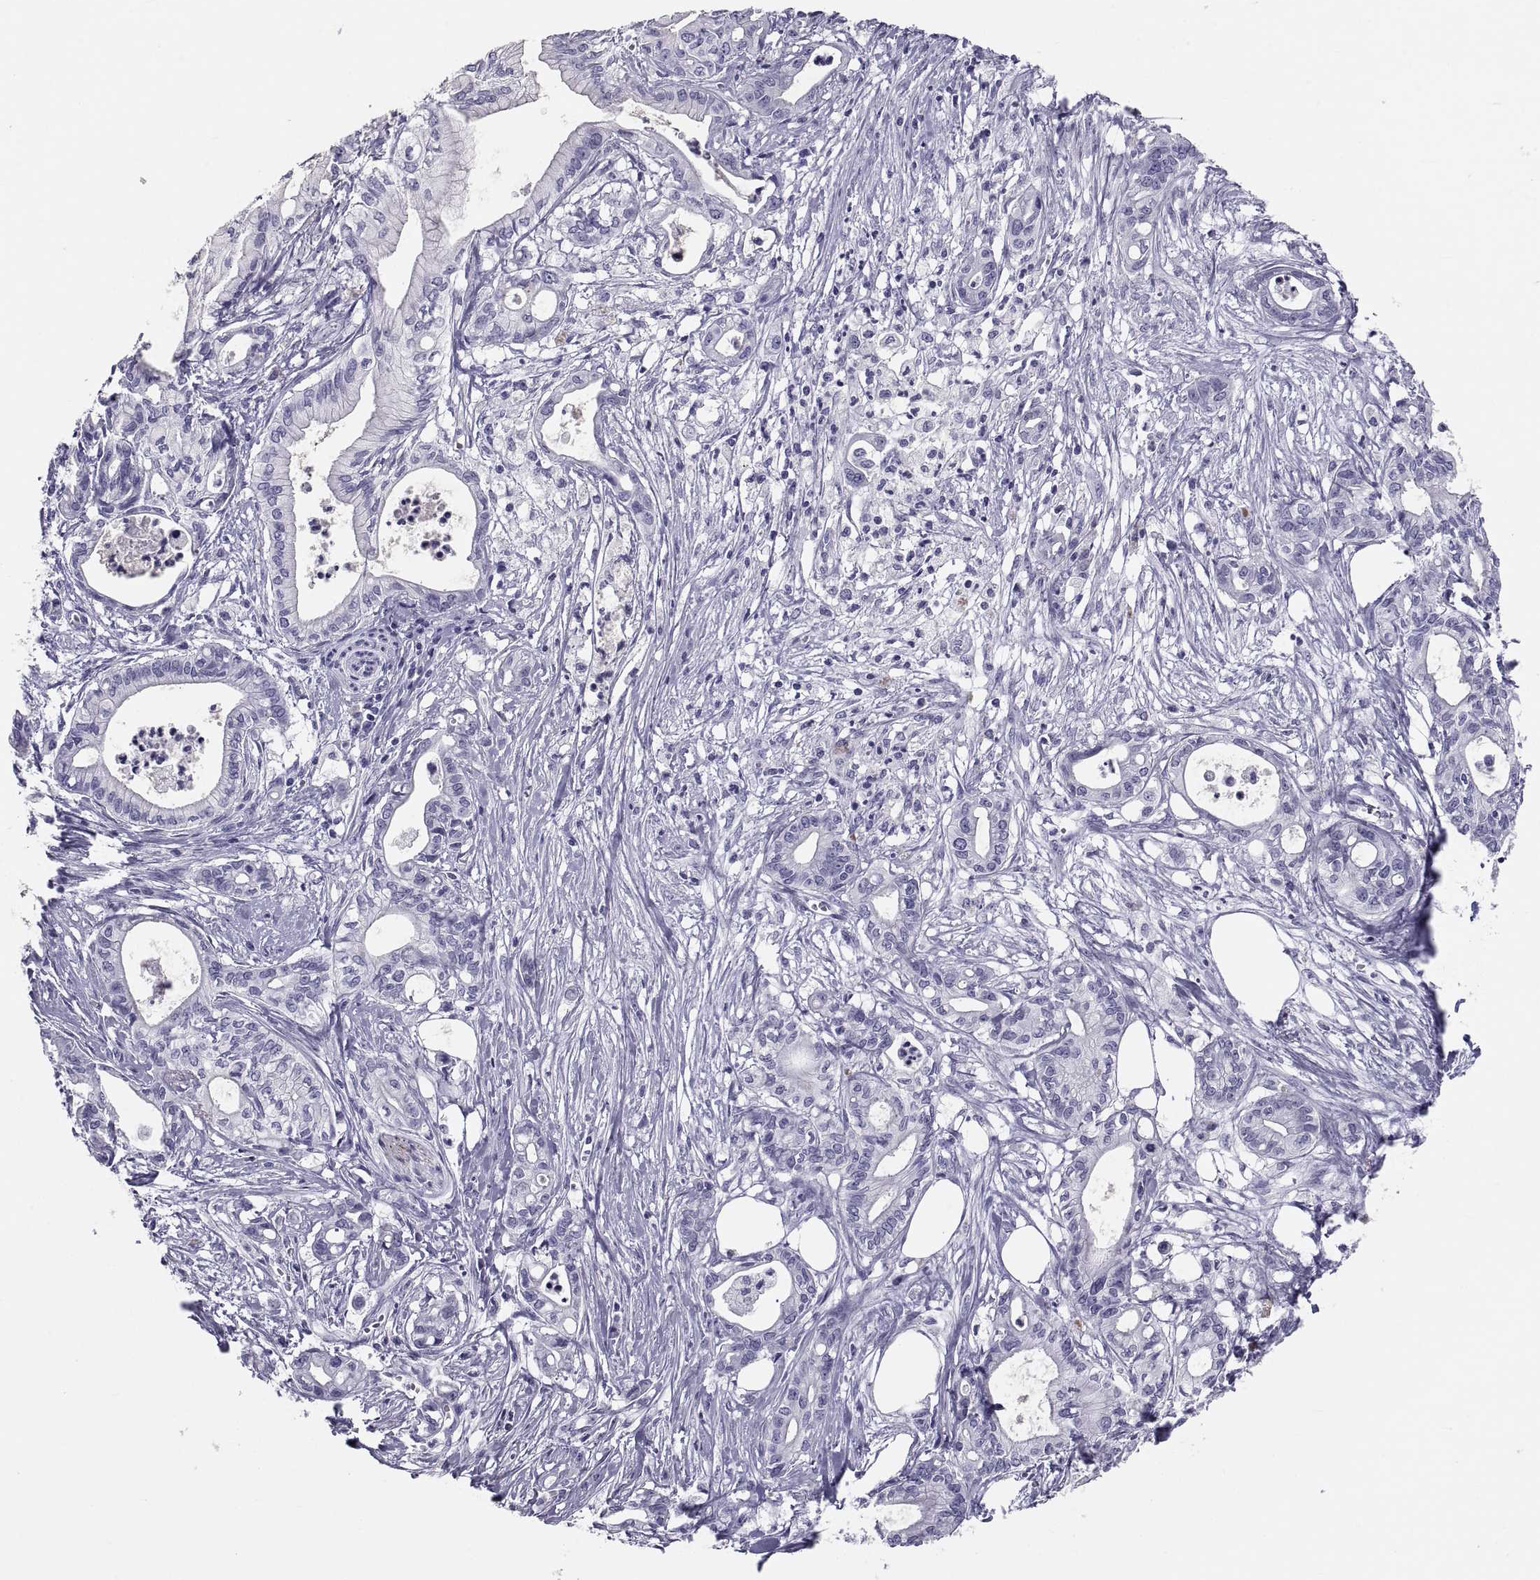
{"staining": {"intensity": "strong", "quantity": "<25%", "location": "cytoplasmic/membranous"}, "tissue": "pancreatic cancer", "cell_type": "Tumor cells", "image_type": "cancer", "snomed": [{"axis": "morphology", "description": "Adenocarcinoma, NOS"}, {"axis": "topography", "description": "Pancreas"}], "caption": "An image of adenocarcinoma (pancreatic) stained for a protein displays strong cytoplasmic/membranous brown staining in tumor cells.", "gene": "DEFB129", "patient": {"sex": "male", "age": 71}}